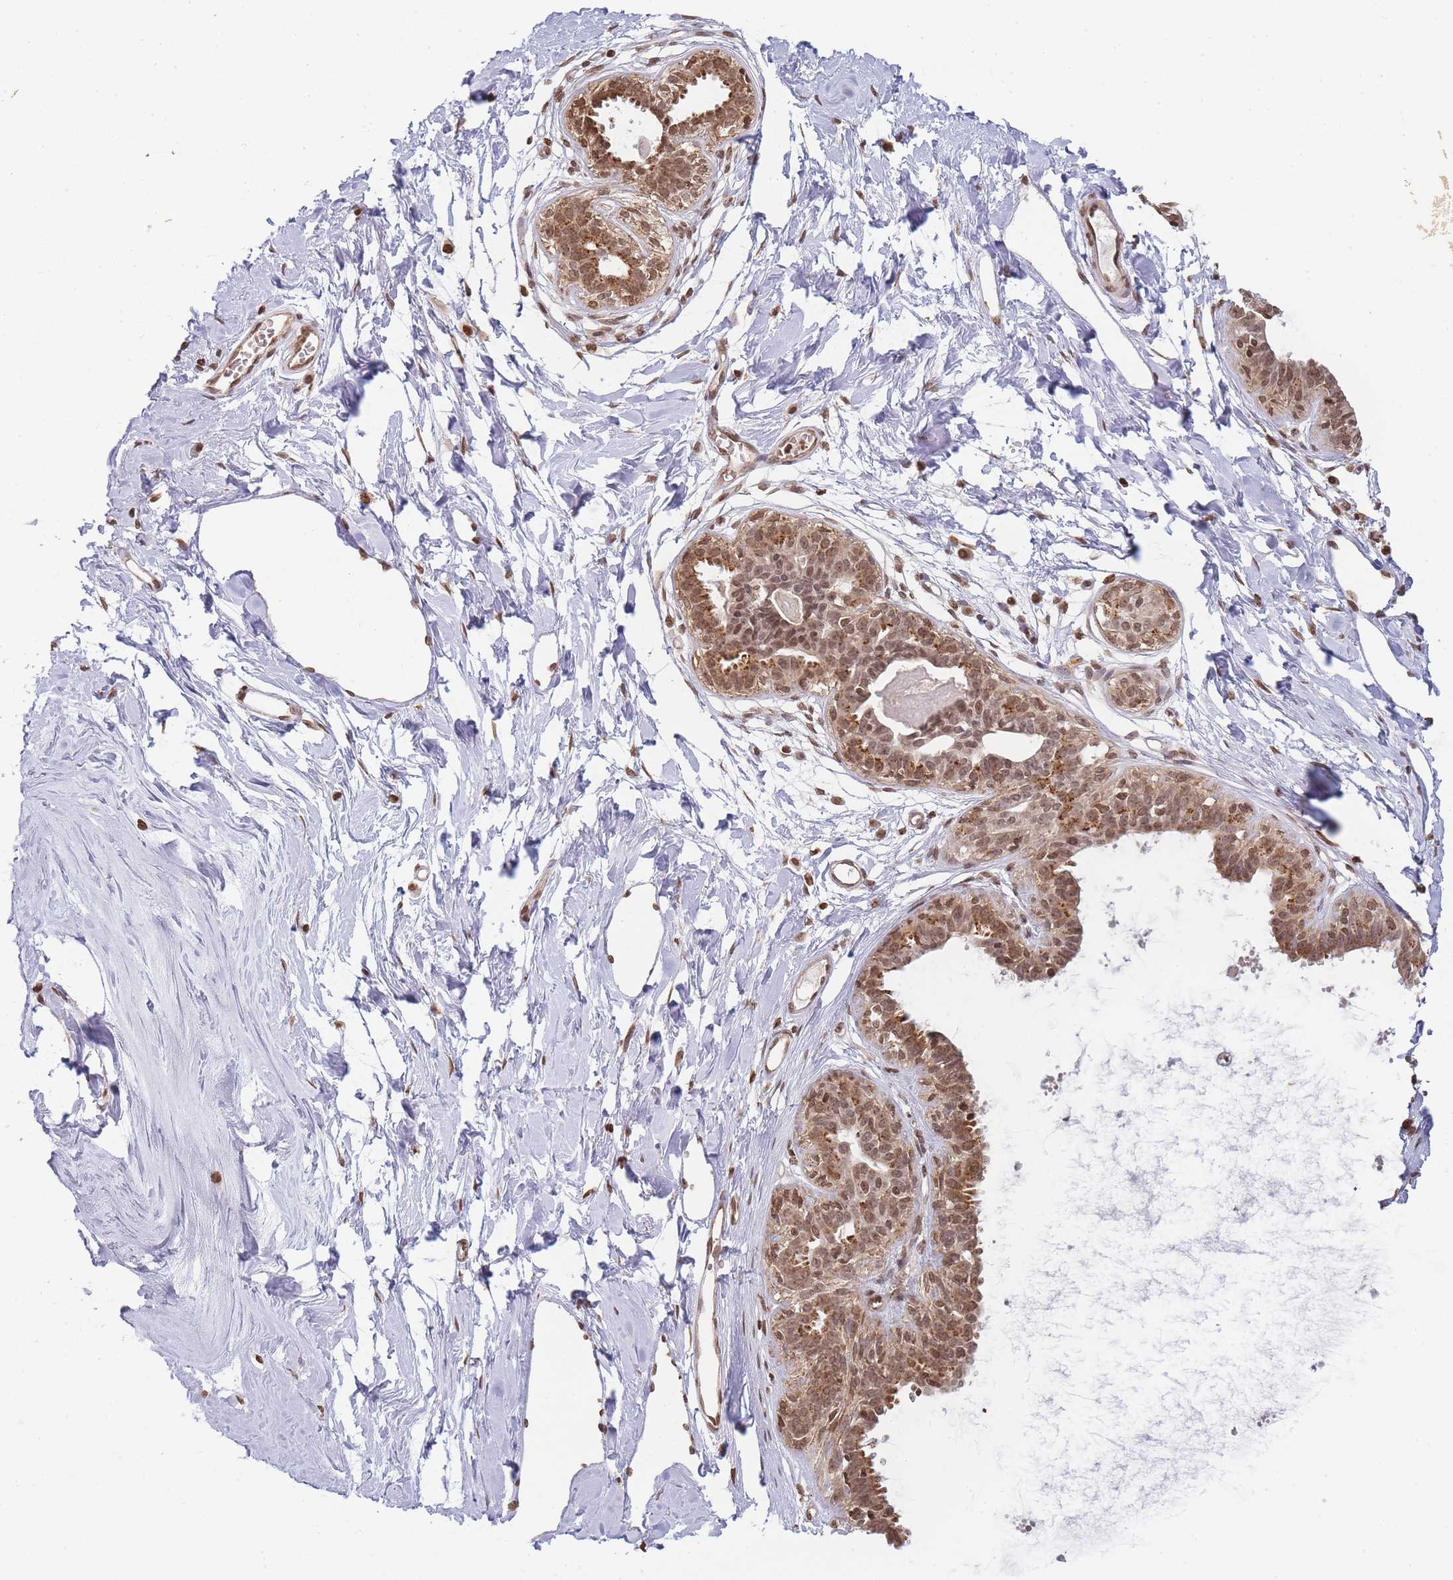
{"staining": {"intensity": "moderate", "quantity": ">75%", "location": "nuclear"}, "tissue": "breast", "cell_type": "Adipocytes", "image_type": "normal", "snomed": [{"axis": "morphology", "description": "Normal tissue, NOS"}, {"axis": "topography", "description": "Breast"}], "caption": "High-magnification brightfield microscopy of benign breast stained with DAB (brown) and counterstained with hematoxylin (blue). adipocytes exhibit moderate nuclear expression is present in approximately>75% of cells. (Brightfield microscopy of DAB IHC at high magnification).", "gene": "WWTR1", "patient": {"sex": "female", "age": 45}}